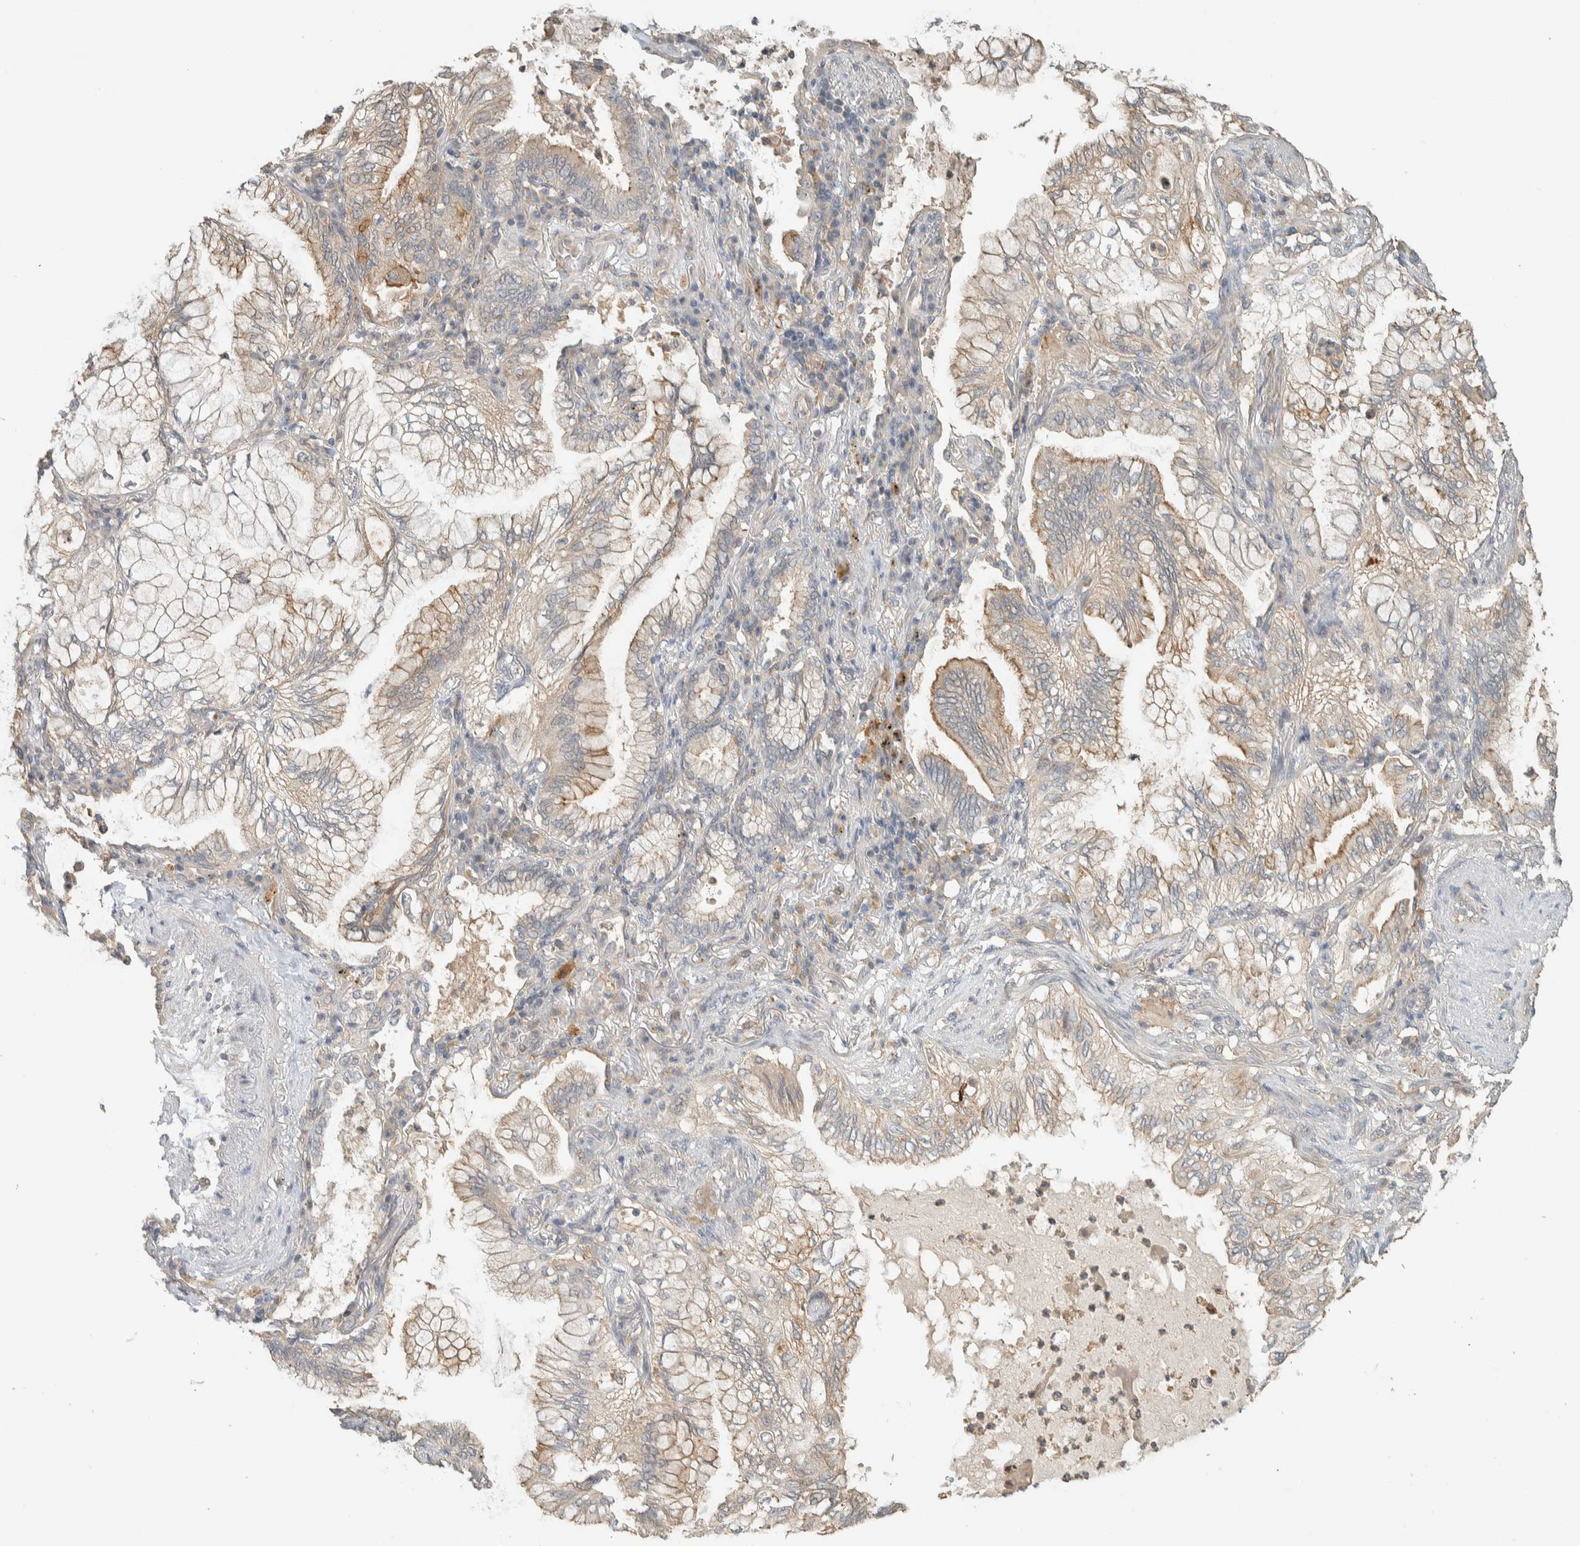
{"staining": {"intensity": "weak", "quantity": ">75%", "location": "cytoplasmic/membranous"}, "tissue": "lung cancer", "cell_type": "Tumor cells", "image_type": "cancer", "snomed": [{"axis": "morphology", "description": "Adenocarcinoma, NOS"}, {"axis": "topography", "description": "Lung"}], "caption": "IHC micrograph of neoplastic tissue: lung adenocarcinoma stained using immunohistochemistry displays low levels of weak protein expression localized specifically in the cytoplasmic/membranous of tumor cells, appearing as a cytoplasmic/membranous brown color.", "gene": "RAB11FIP1", "patient": {"sex": "female", "age": 70}}